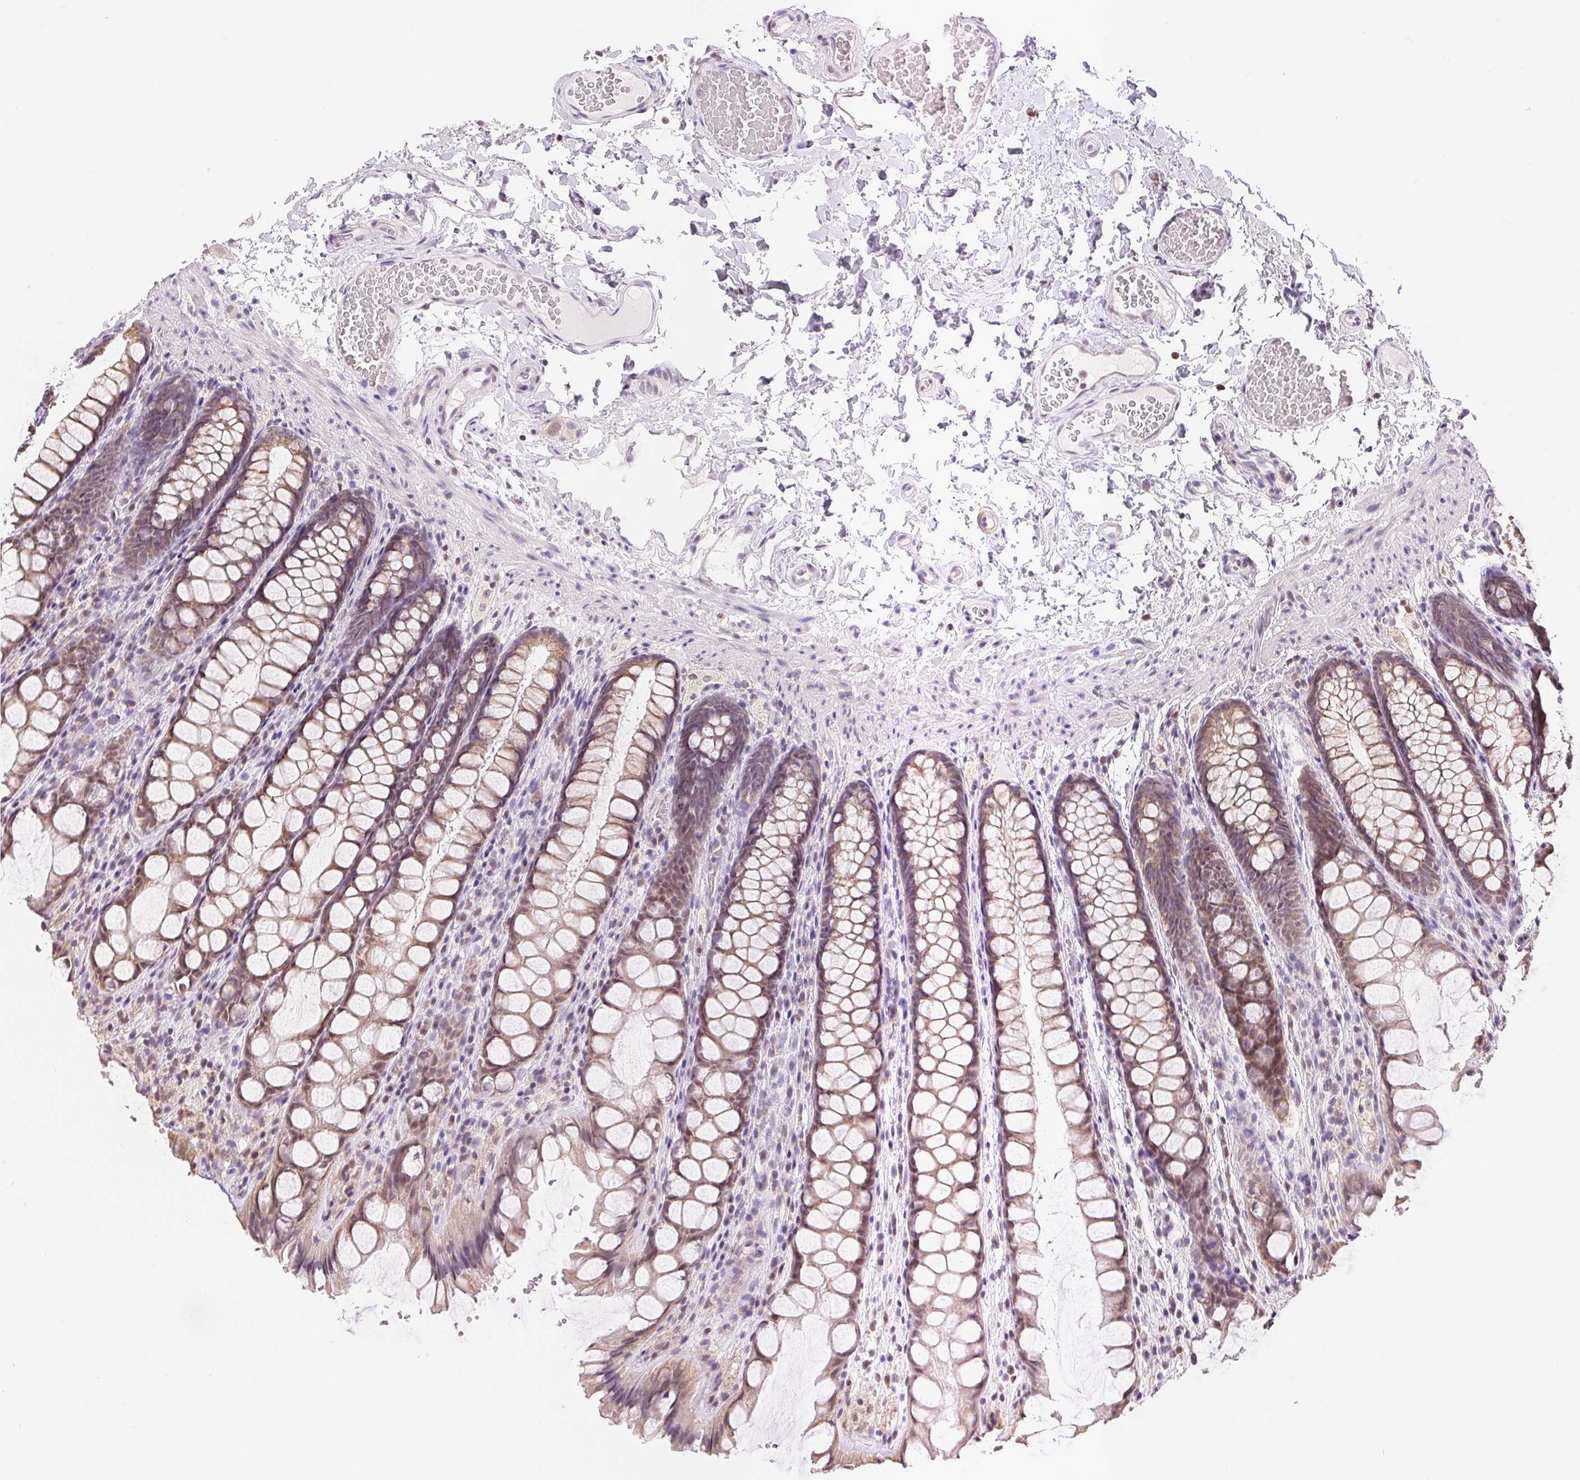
{"staining": {"intensity": "negative", "quantity": "none", "location": "none"}, "tissue": "colon", "cell_type": "Endothelial cells", "image_type": "normal", "snomed": [{"axis": "morphology", "description": "Normal tissue, NOS"}, {"axis": "topography", "description": "Colon"}], "caption": "A high-resolution micrograph shows immunohistochemistry staining of benign colon, which demonstrates no significant expression in endothelial cells.", "gene": "POU2F2", "patient": {"sex": "male", "age": 47}}